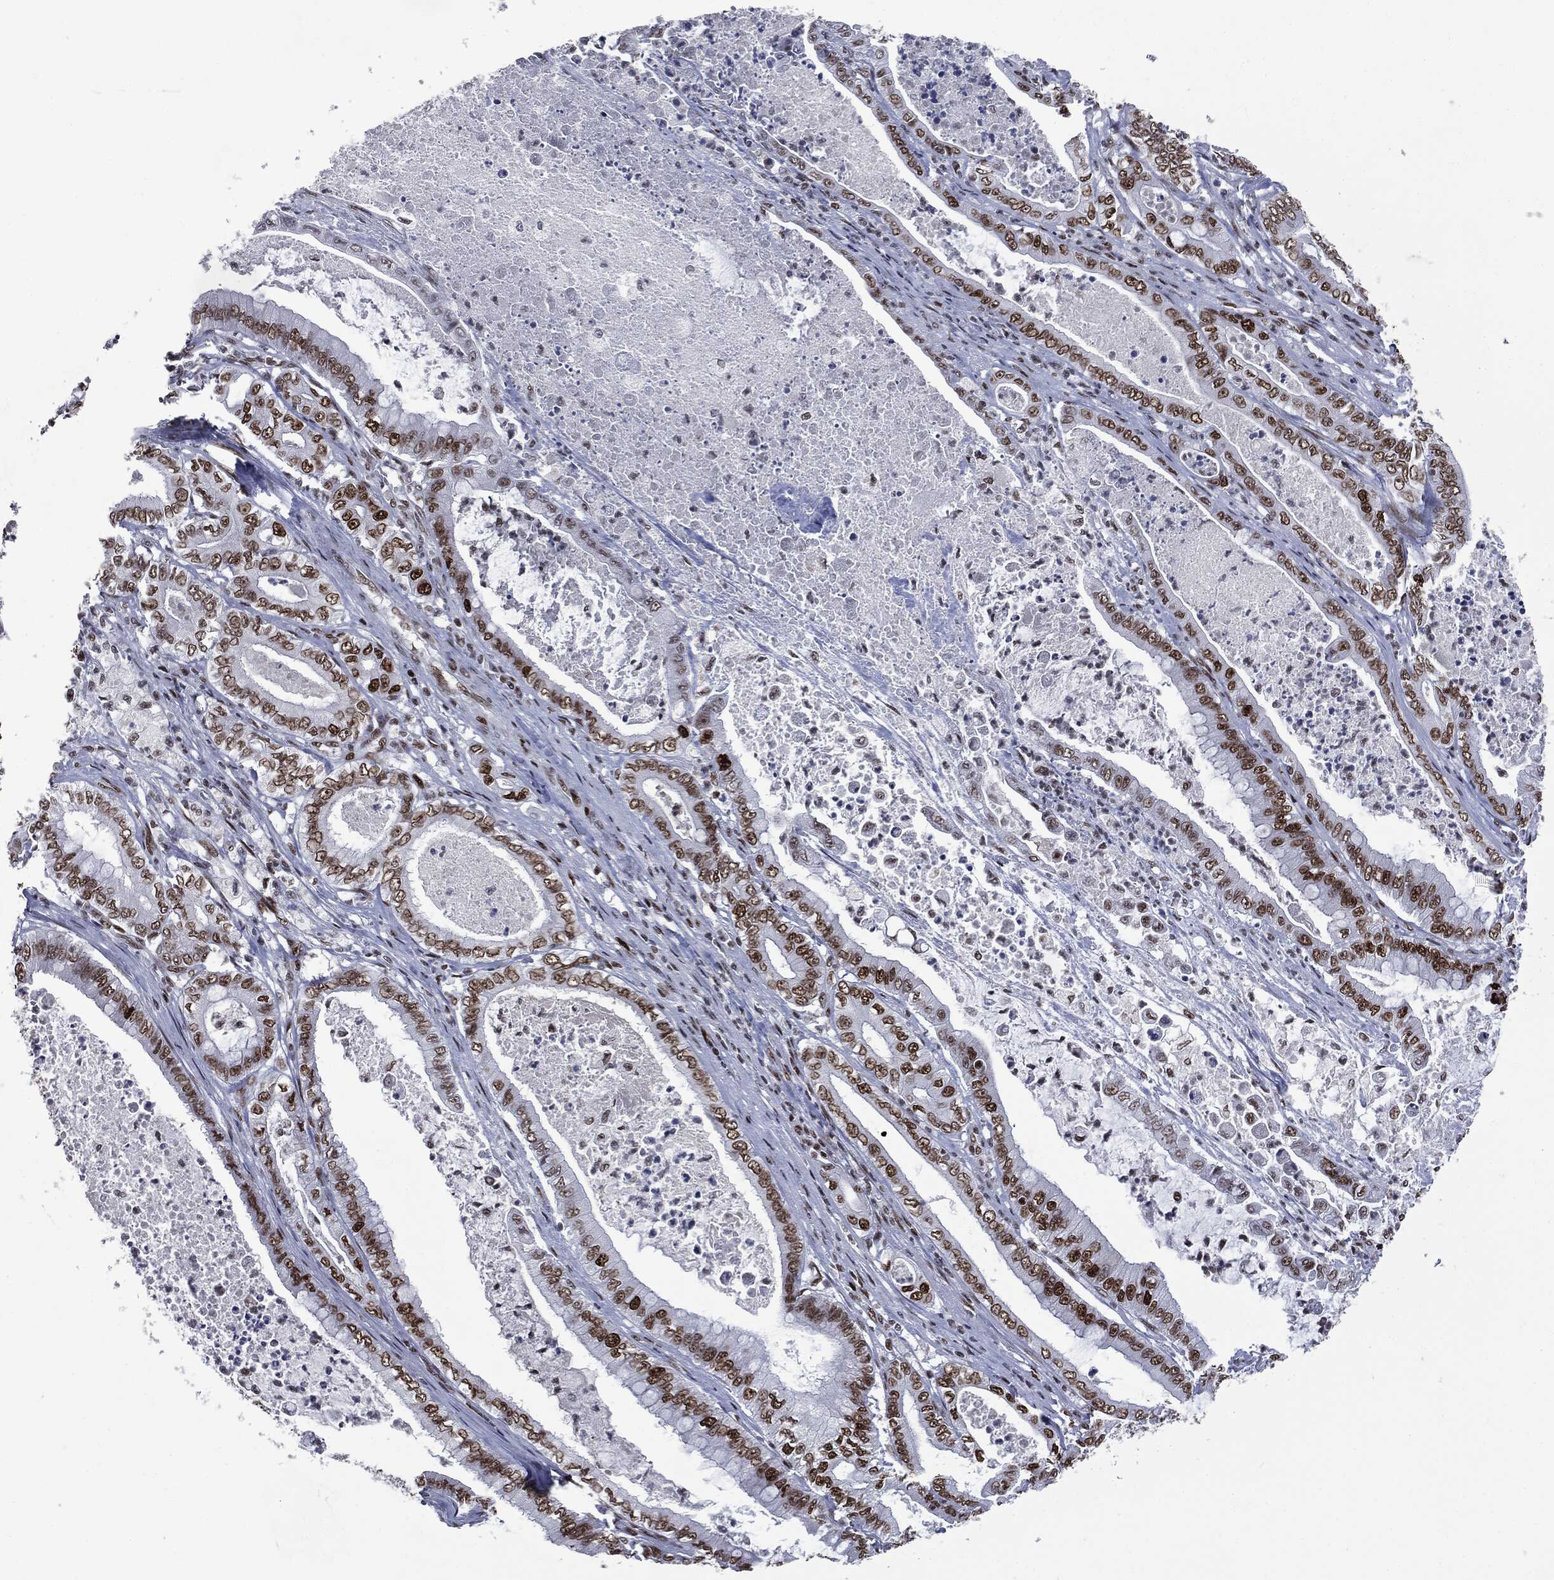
{"staining": {"intensity": "strong", "quantity": ">75%", "location": "nuclear"}, "tissue": "pancreatic cancer", "cell_type": "Tumor cells", "image_type": "cancer", "snomed": [{"axis": "morphology", "description": "Adenocarcinoma, NOS"}, {"axis": "topography", "description": "Pancreas"}], "caption": "High-power microscopy captured an immunohistochemistry (IHC) micrograph of pancreatic cancer, revealing strong nuclear staining in about >75% of tumor cells.", "gene": "MSH2", "patient": {"sex": "male", "age": 71}}